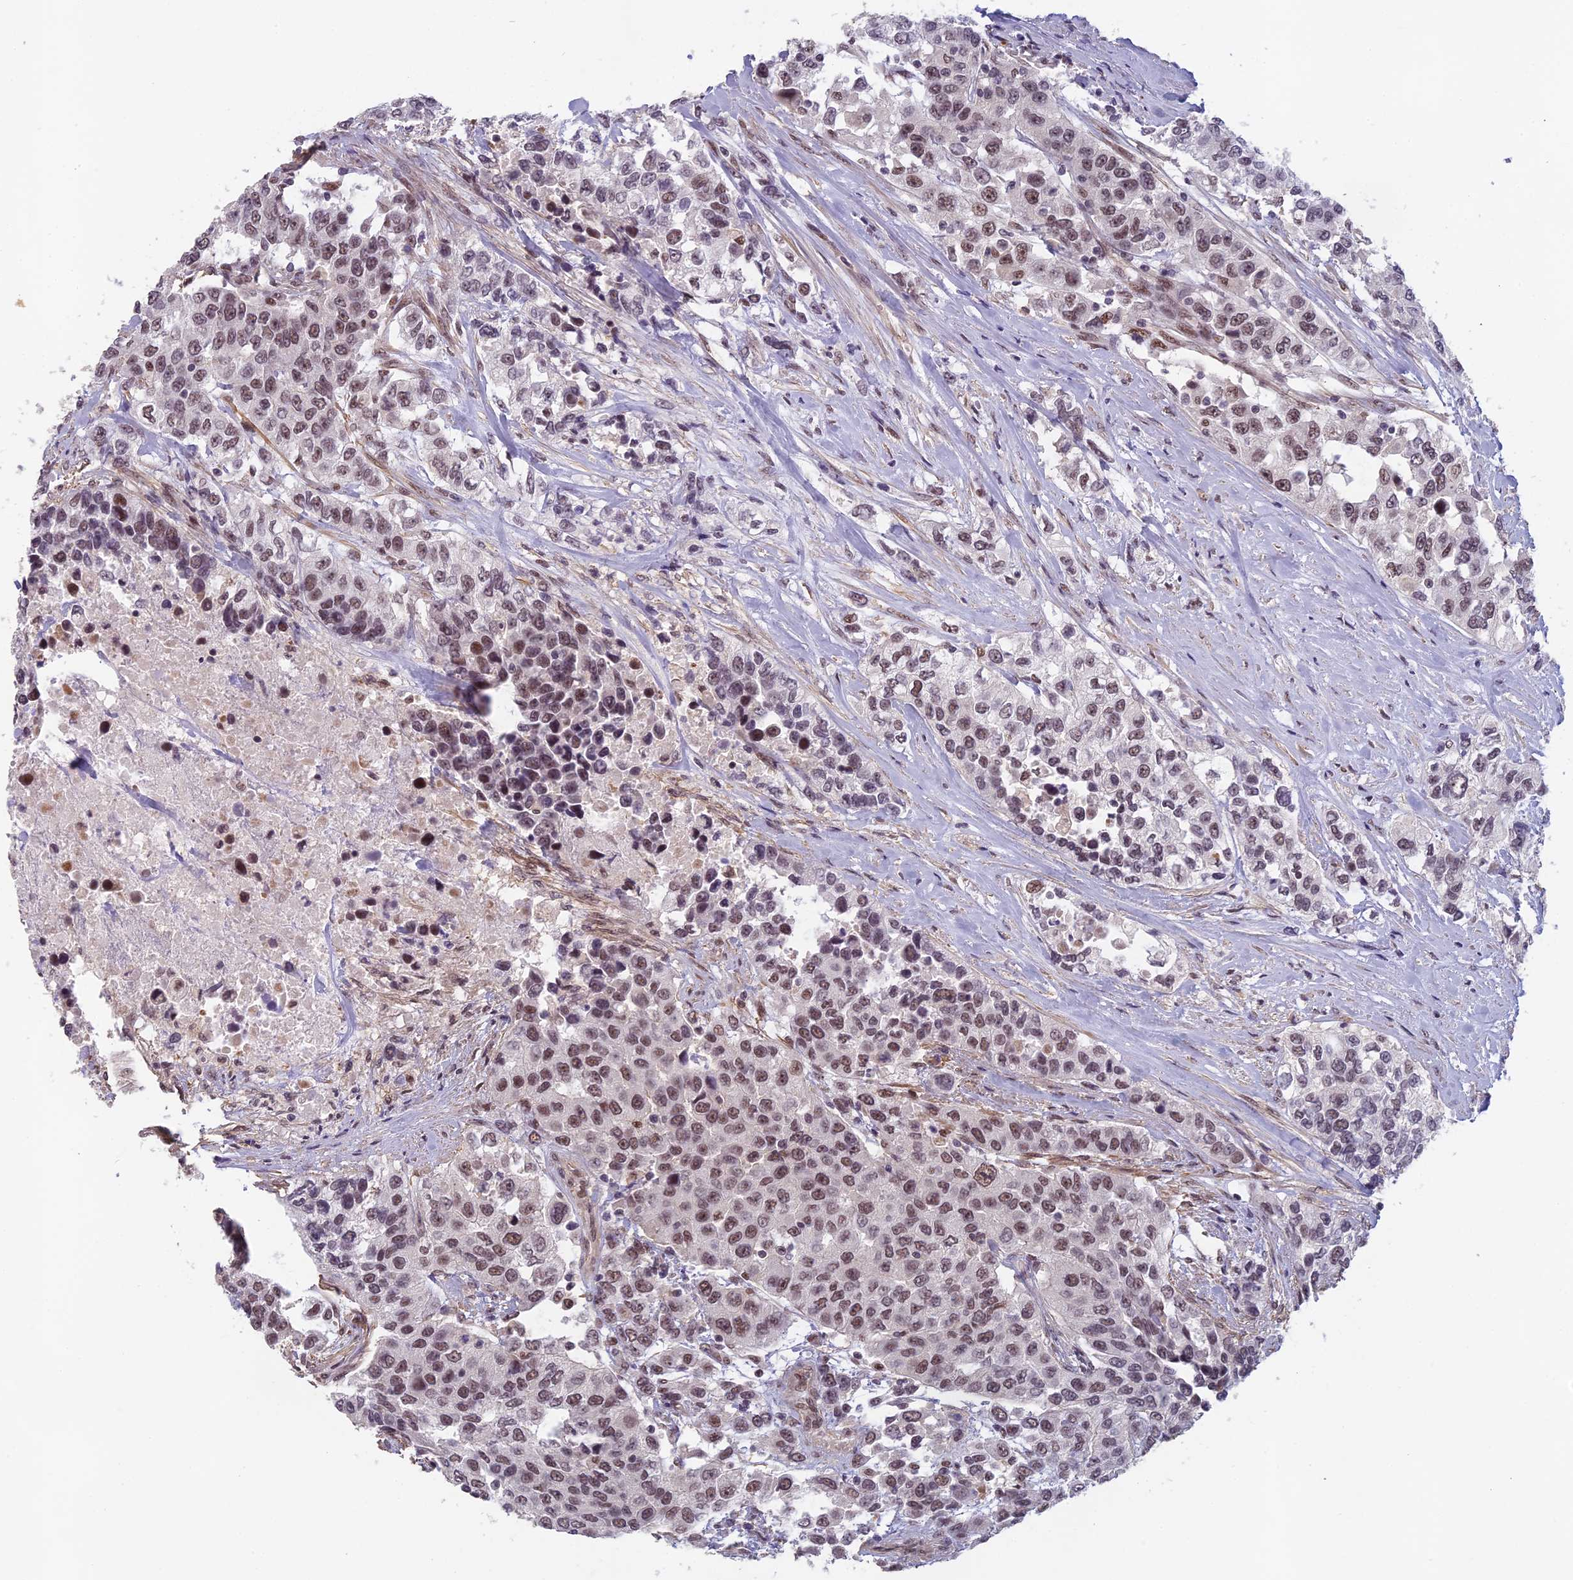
{"staining": {"intensity": "moderate", "quantity": ">75%", "location": "nuclear"}, "tissue": "urothelial cancer", "cell_type": "Tumor cells", "image_type": "cancer", "snomed": [{"axis": "morphology", "description": "Urothelial carcinoma, High grade"}, {"axis": "topography", "description": "Urinary bladder"}], "caption": "The histopathology image demonstrates immunohistochemical staining of urothelial cancer. There is moderate nuclear expression is appreciated in about >75% of tumor cells.", "gene": "MORF4L1", "patient": {"sex": "female", "age": 80}}